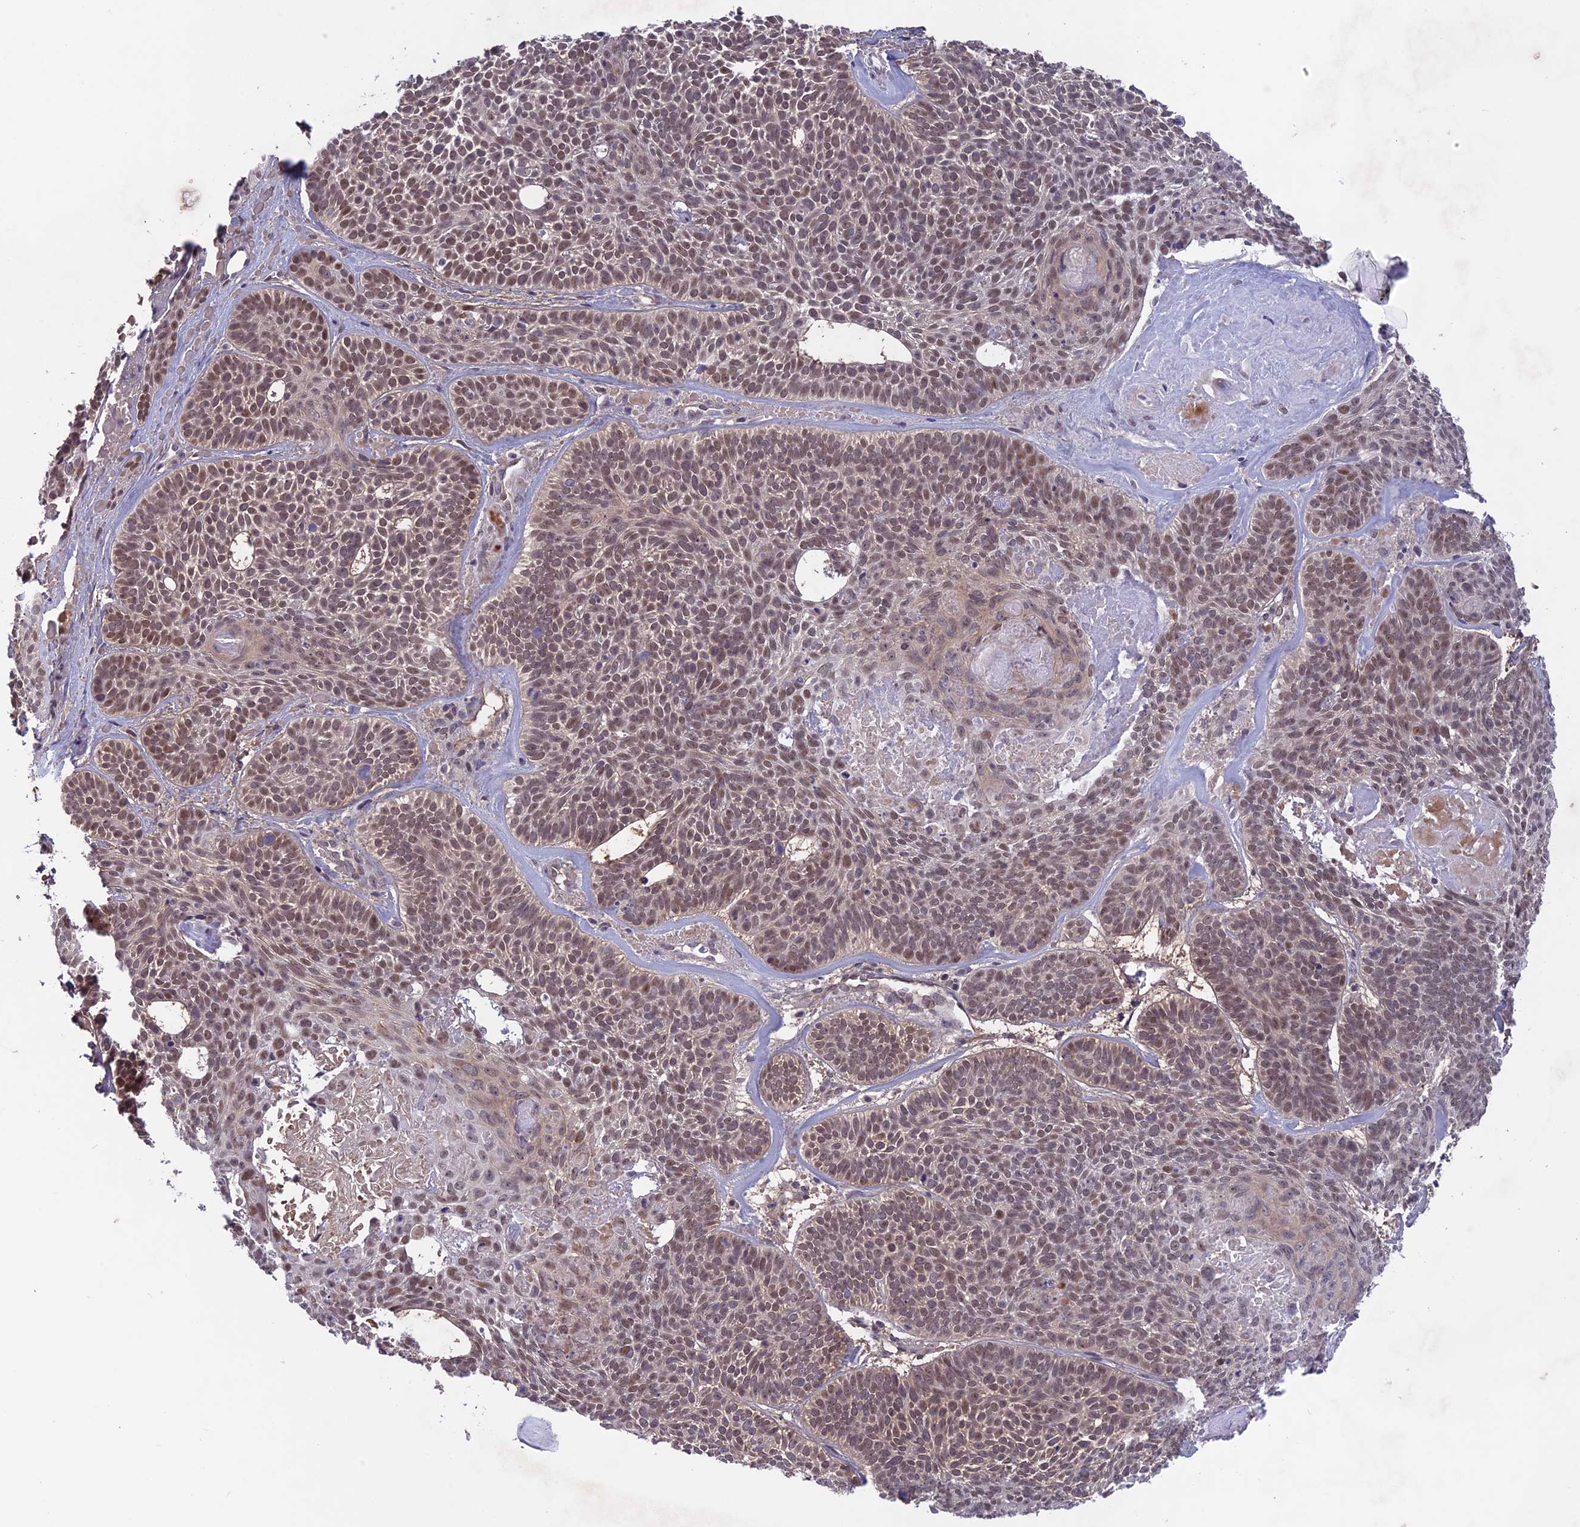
{"staining": {"intensity": "moderate", "quantity": ">75%", "location": "nuclear"}, "tissue": "skin cancer", "cell_type": "Tumor cells", "image_type": "cancer", "snomed": [{"axis": "morphology", "description": "Basal cell carcinoma"}, {"axis": "topography", "description": "Skin"}], "caption": "Immunohistochemical staining of skin cancer (basal cell carcinoma) demonstrates moderate nuclear protein positivity in approximately >75% of tumor cells.", "gene": "FKBPL", "patient": {"sex": "male", "age": 85}}